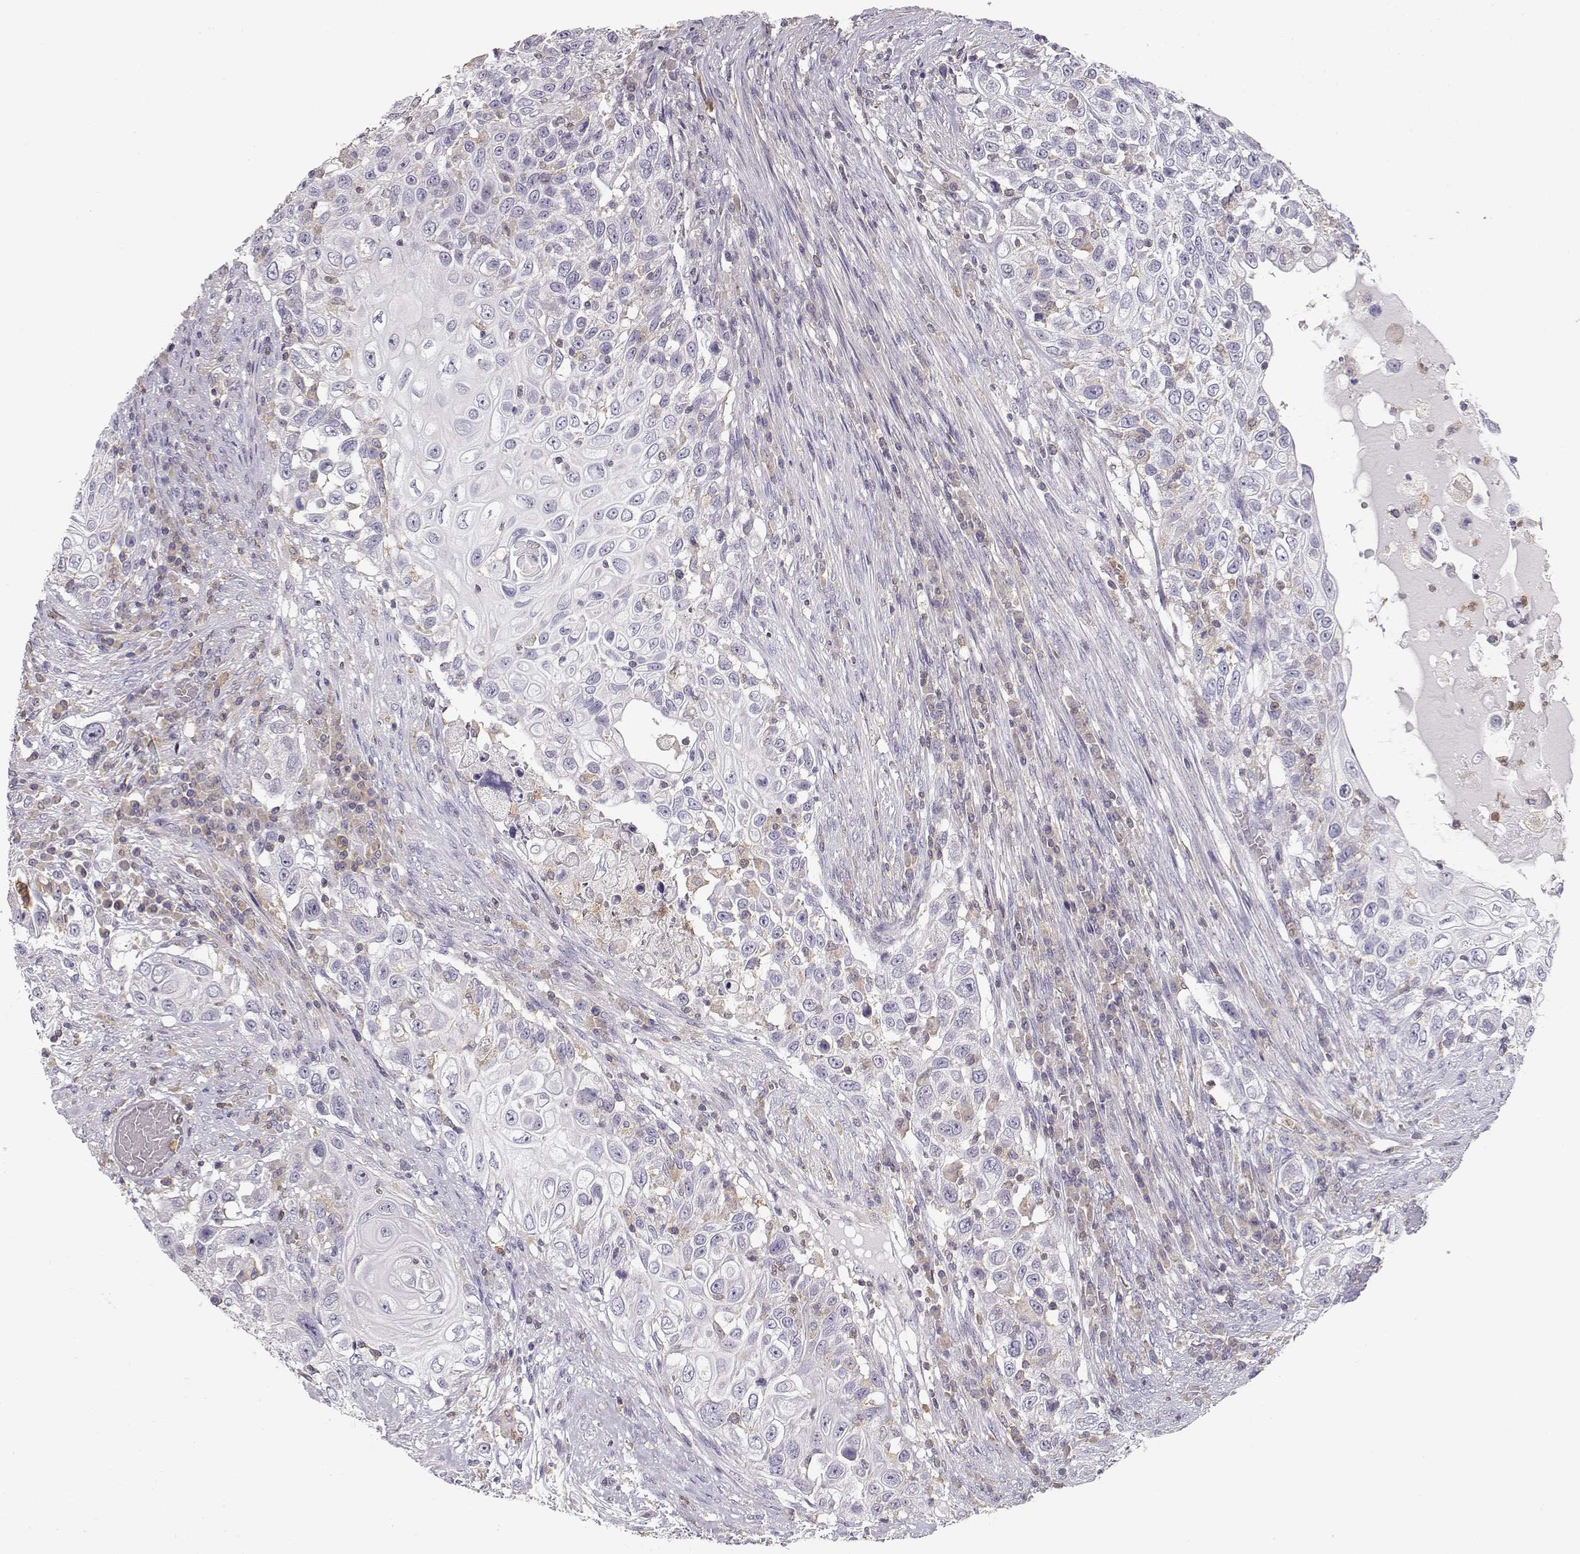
{"staining": {"intensity": "negative", "quantity": "none", "location": "none"}, "tissue": "urothelial cancer", "cell_type": "Tumor cells", "image_type": "cancer", "snomed": [{"axis": "morphology", "description": "Urothelial carcinoma, High grade"}, {"axis": "topography", "description": "Urinary bladder"}], "caption": "IHC of urothelial cancer shows no expression in tumor cells.", "gene": "VAV1", "patient": {"sex": "female", "age": 56}}